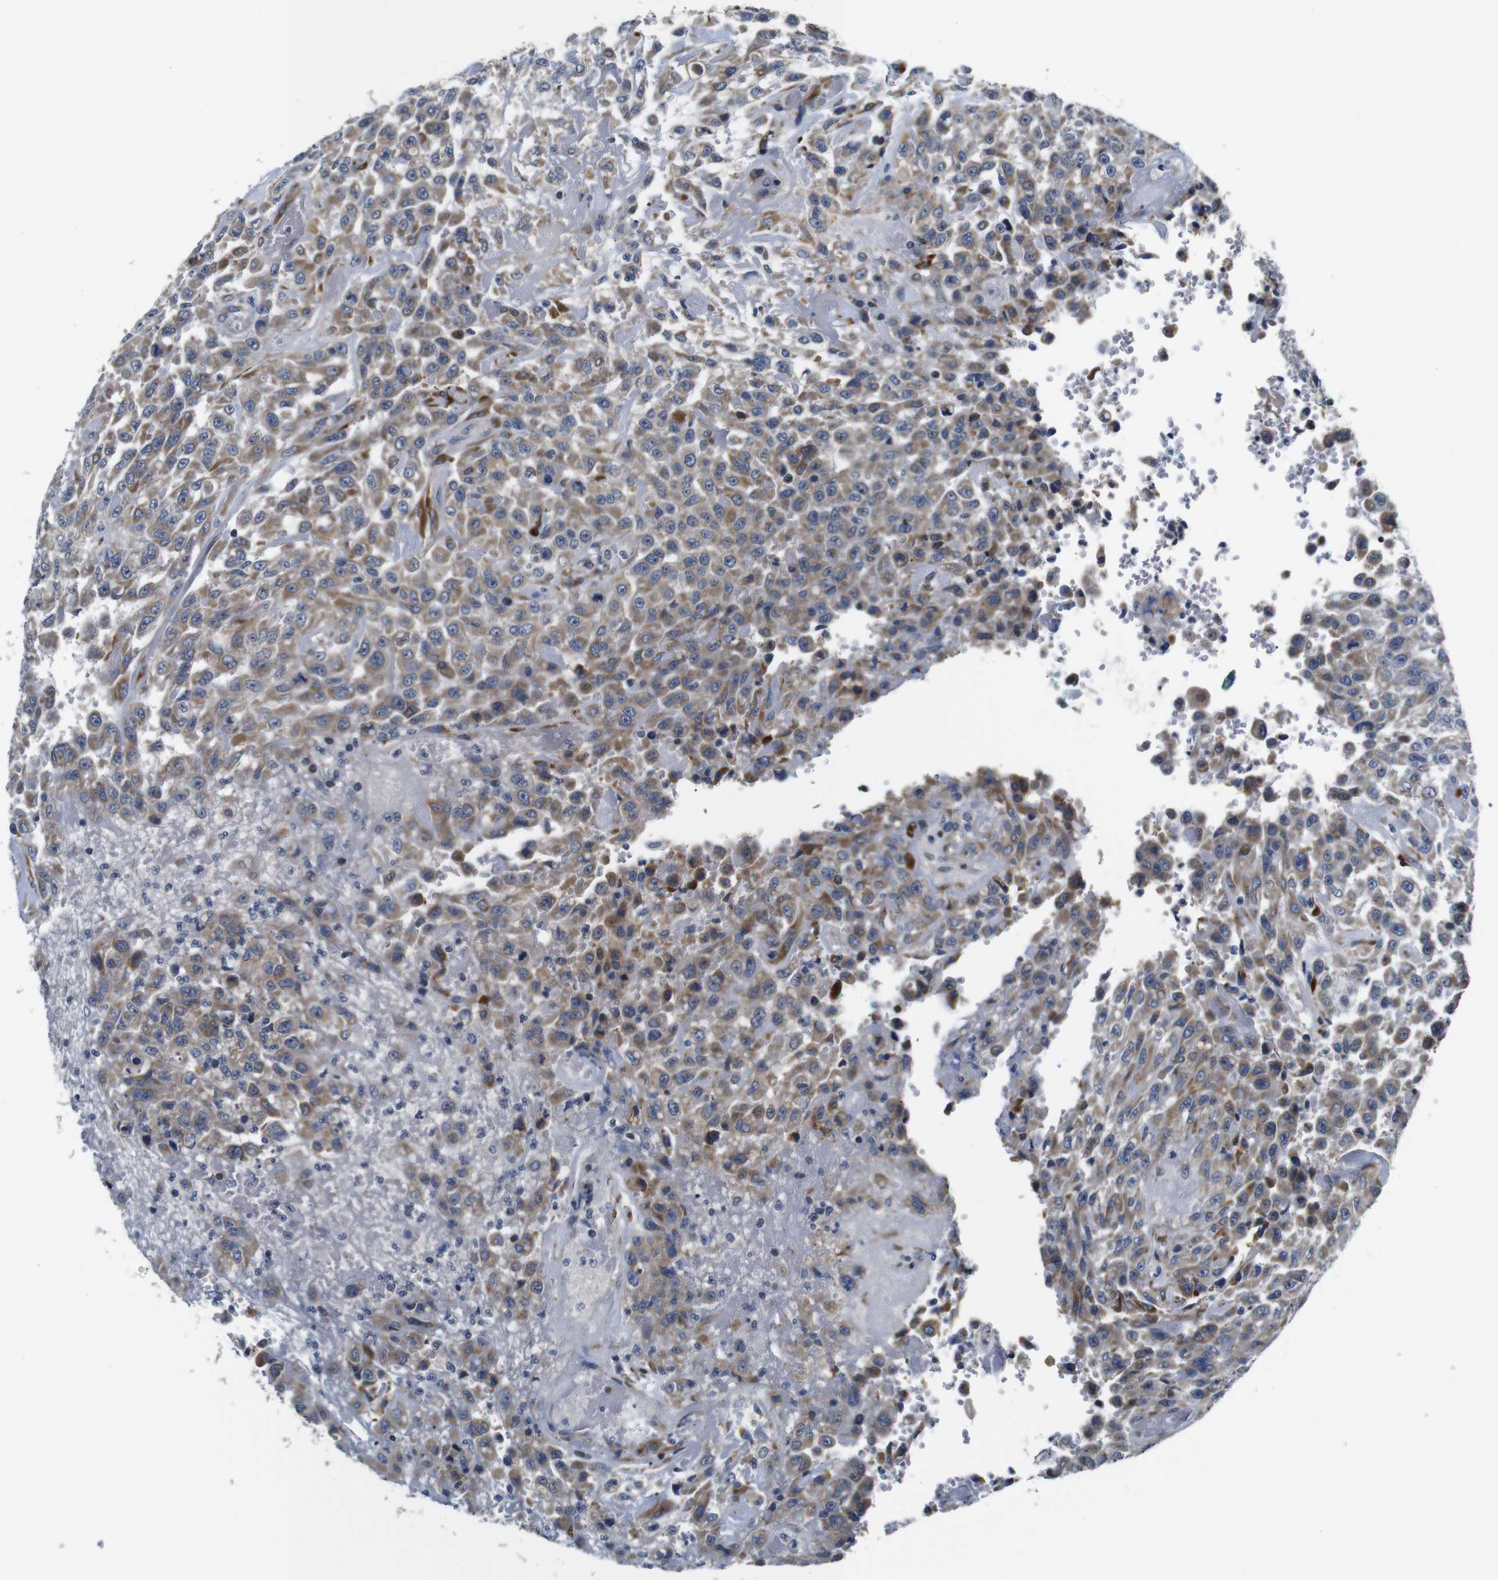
{"staining": {"intensity": "weak", "quantity": ">75%", "location": "cytoplasmic/membranous"}, "tissue": "urothelial cancer", "cell_type": "Tumor cells", "image_type": "cancer", "snomed": [{"axis": "morphology", "description": "Urothelial carcinoma, High grade"}, {"axis": "topography", "description": "Urinary bladder"}], "caption": "High-magnification brightfield microscopy of urothelial carcinoma (high-grade) stained with DAB (3,3'-diaminobenzidine) (brown) and counterstained with hematoxylin (blue). tumor cells exhibit weak cytoplasmic/membranous positivity is seen in approximately>75% of cells.", "gene": "FKBP14", "patient": {"sex": "male", "age": 46}}